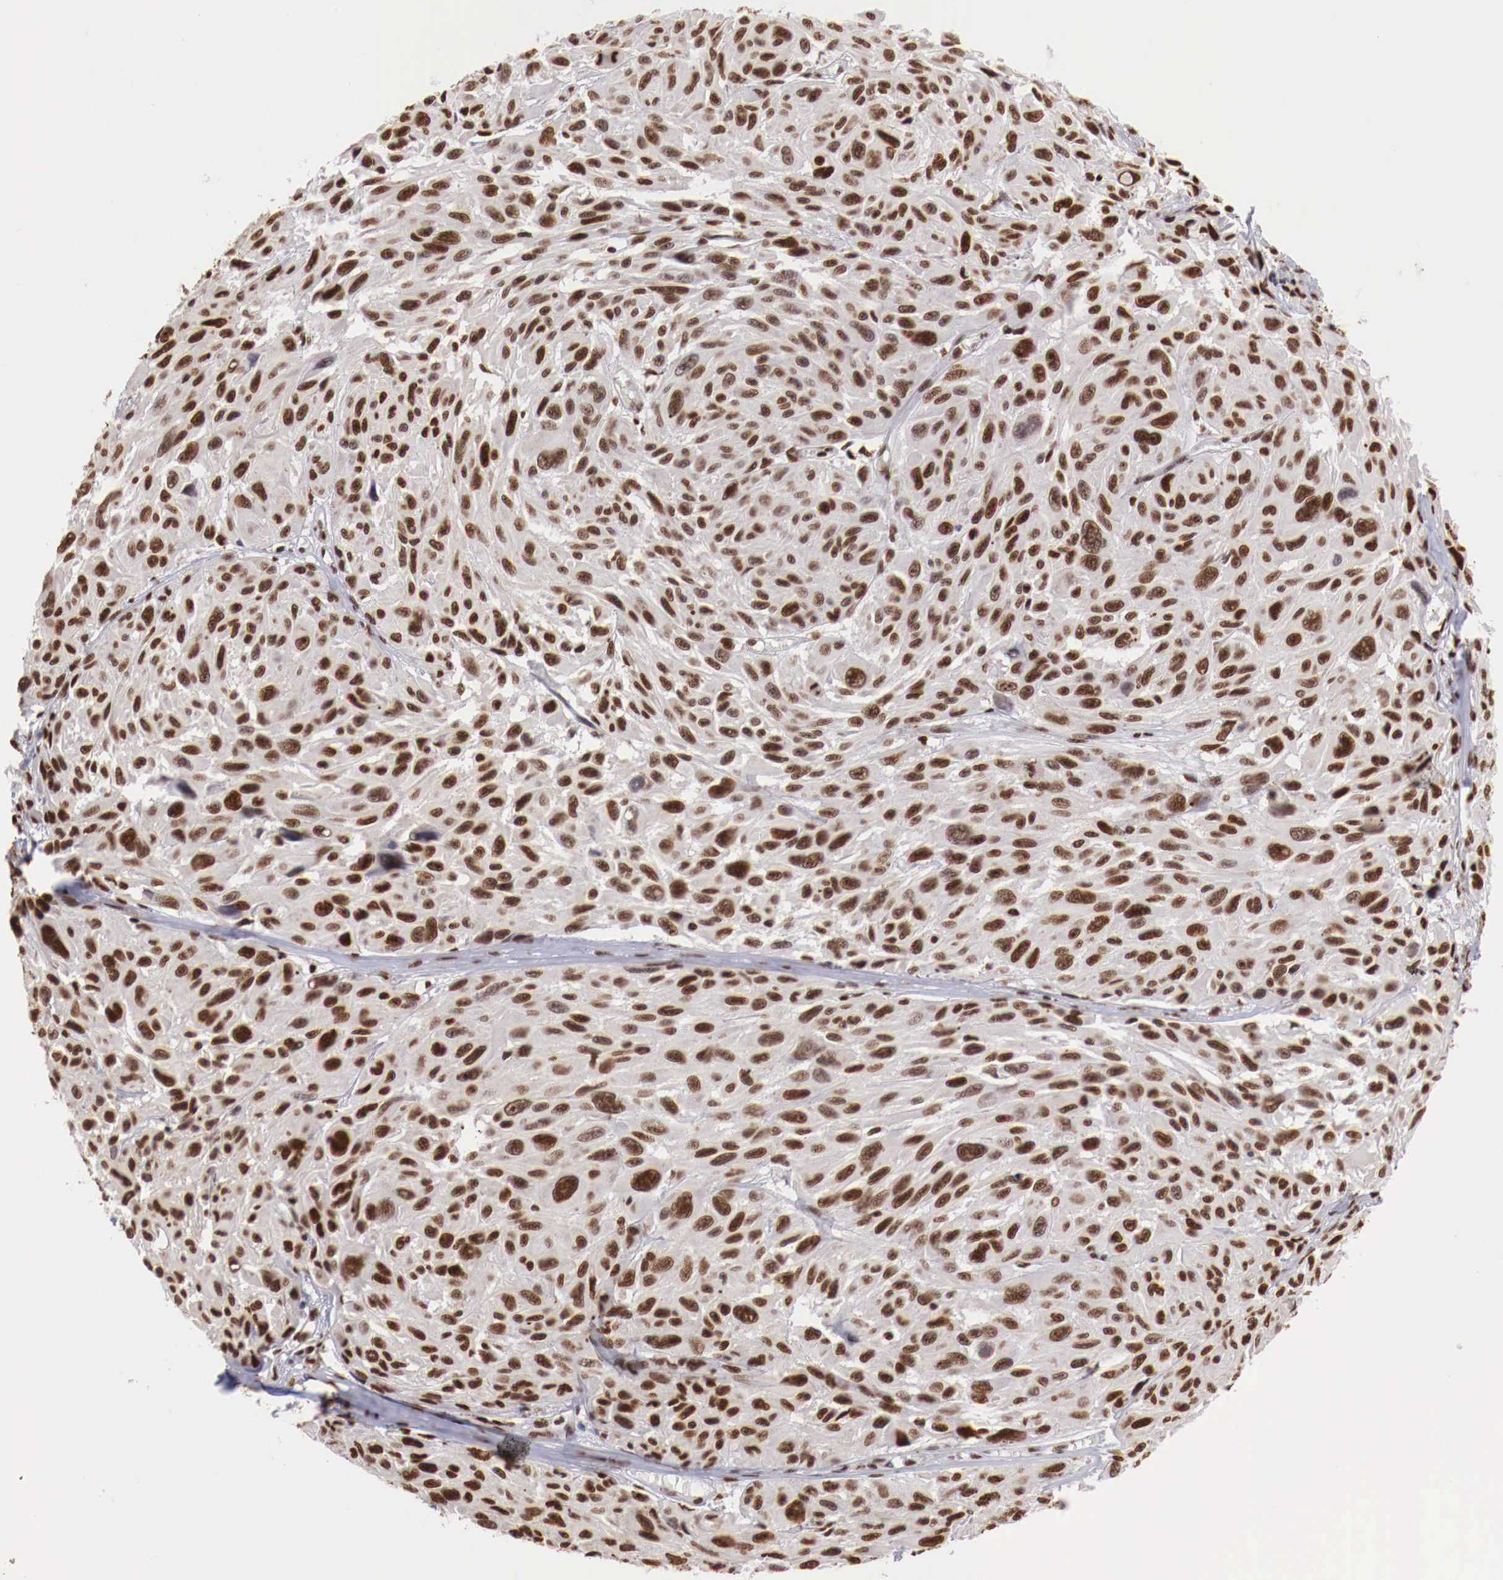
{"staining": {"intensity": "strong", "quantity": ">75%", "location": "nuclear"}, "tissue": "melanoma", "cell_type": "Tumor cells", "image_type": "cancer", "snomed": [{"axis": "morphology", "description": "Malignant melanoma, NOS"}, {"axis": "topography", "description": "Skin"}], "caption": "High-magnification brightfield microscopy of melanoma stained with DAB (3,3'-diaminobenzidine) (brown) and counterstained with hematoxylin (blue). tumor cells exhibit strong nuclear staining is appreciated in approximately>75% of cells.", "gene": "MAX", "patient": {"sex": "male", "age": 70}}